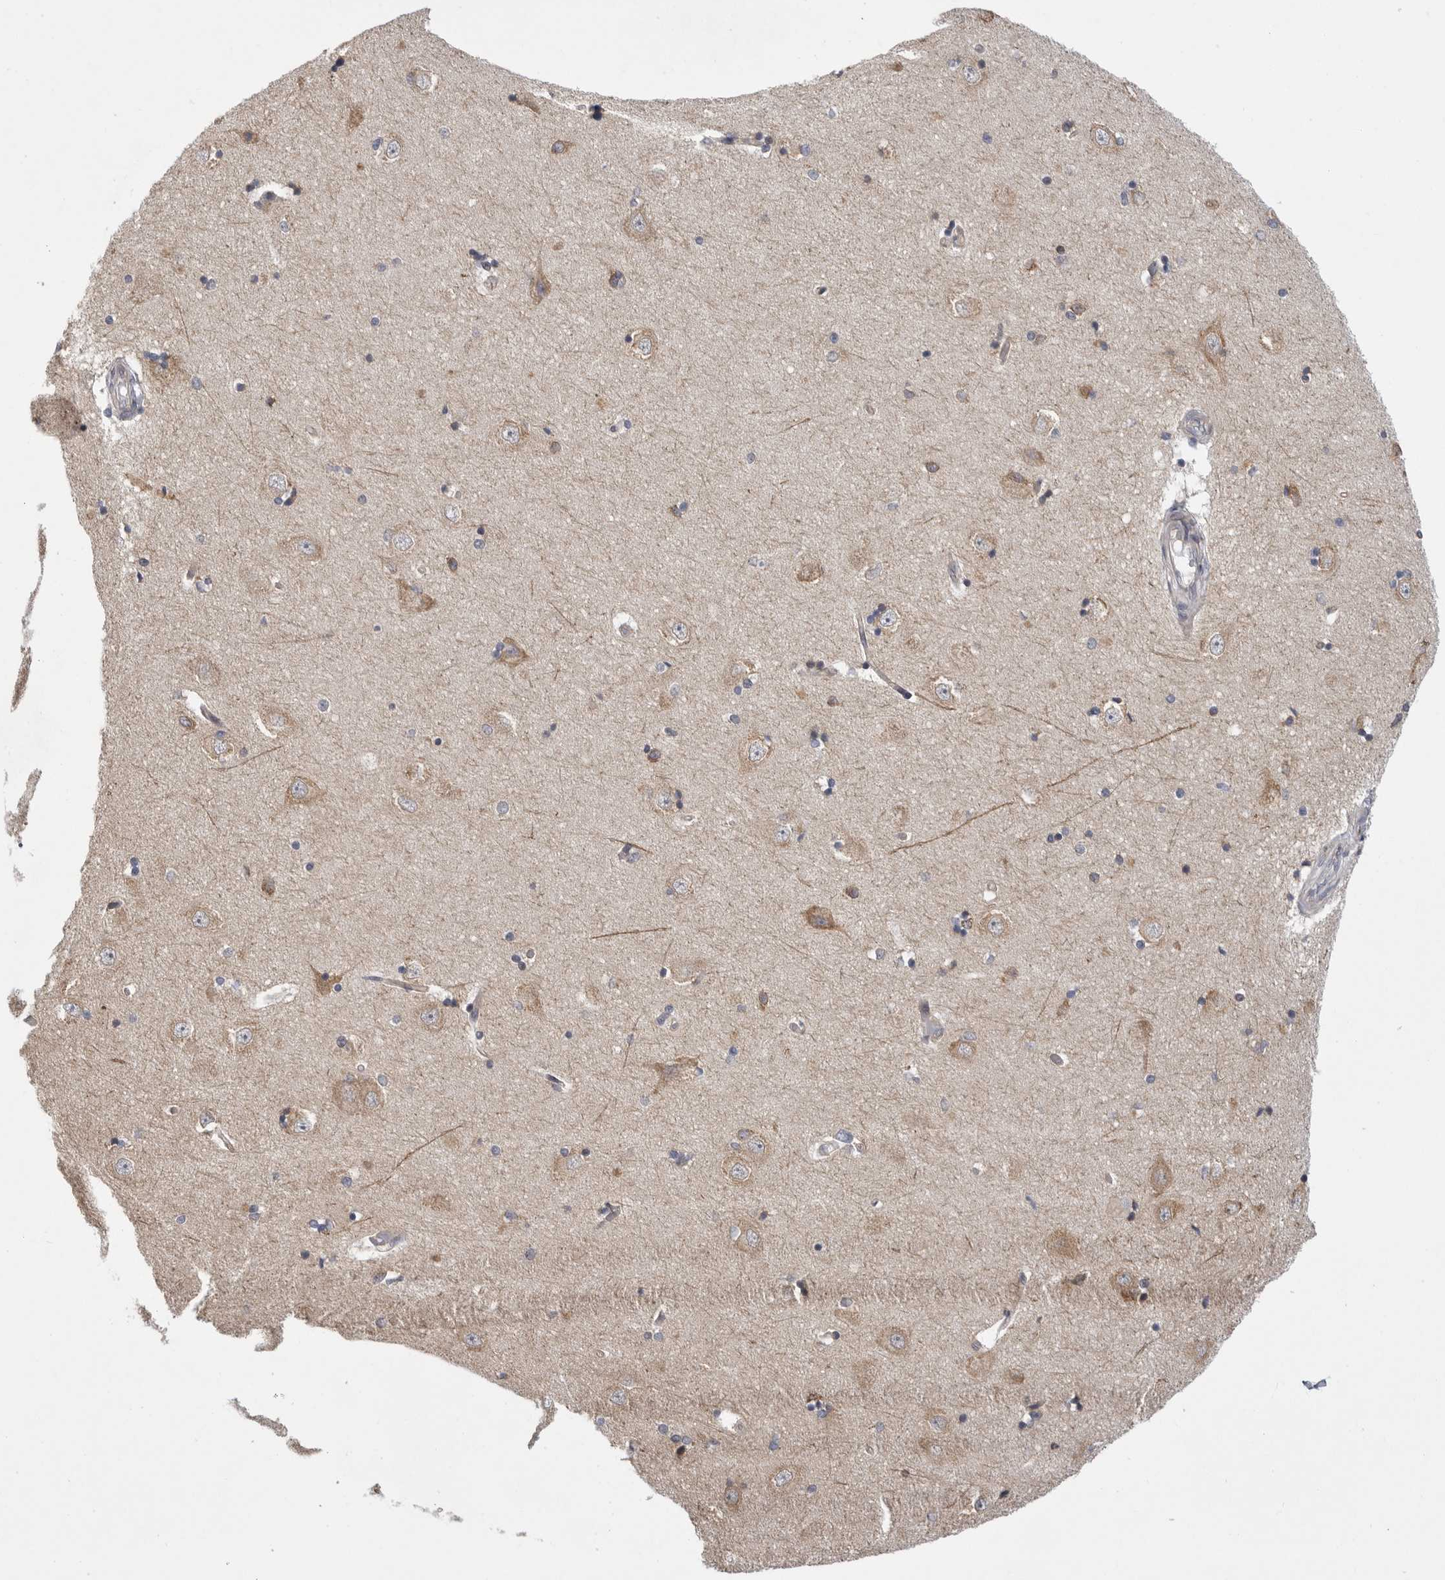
{"staining": {"intensity": "moderate", "quantity": "<25%", "location": "cytoplasmic/membranous"}, "tissue": "hippocampus", "cell_type": "Glial cells", "image_type": "normal", "snomed": [{"axis": "morphology", "description": "Normal tissue, NOS"}, {"axis": "topography", "description": "Hippocampus"}], "caption": "Protein staining reveals moderate cytoplasmic/membranous staining in about <25% of glial cells in normal hippocampus. (IHC, brightfield microscopy, high magnification).", "gene": "FBXO43", "patient": {"sex": "male", "age": 45}}